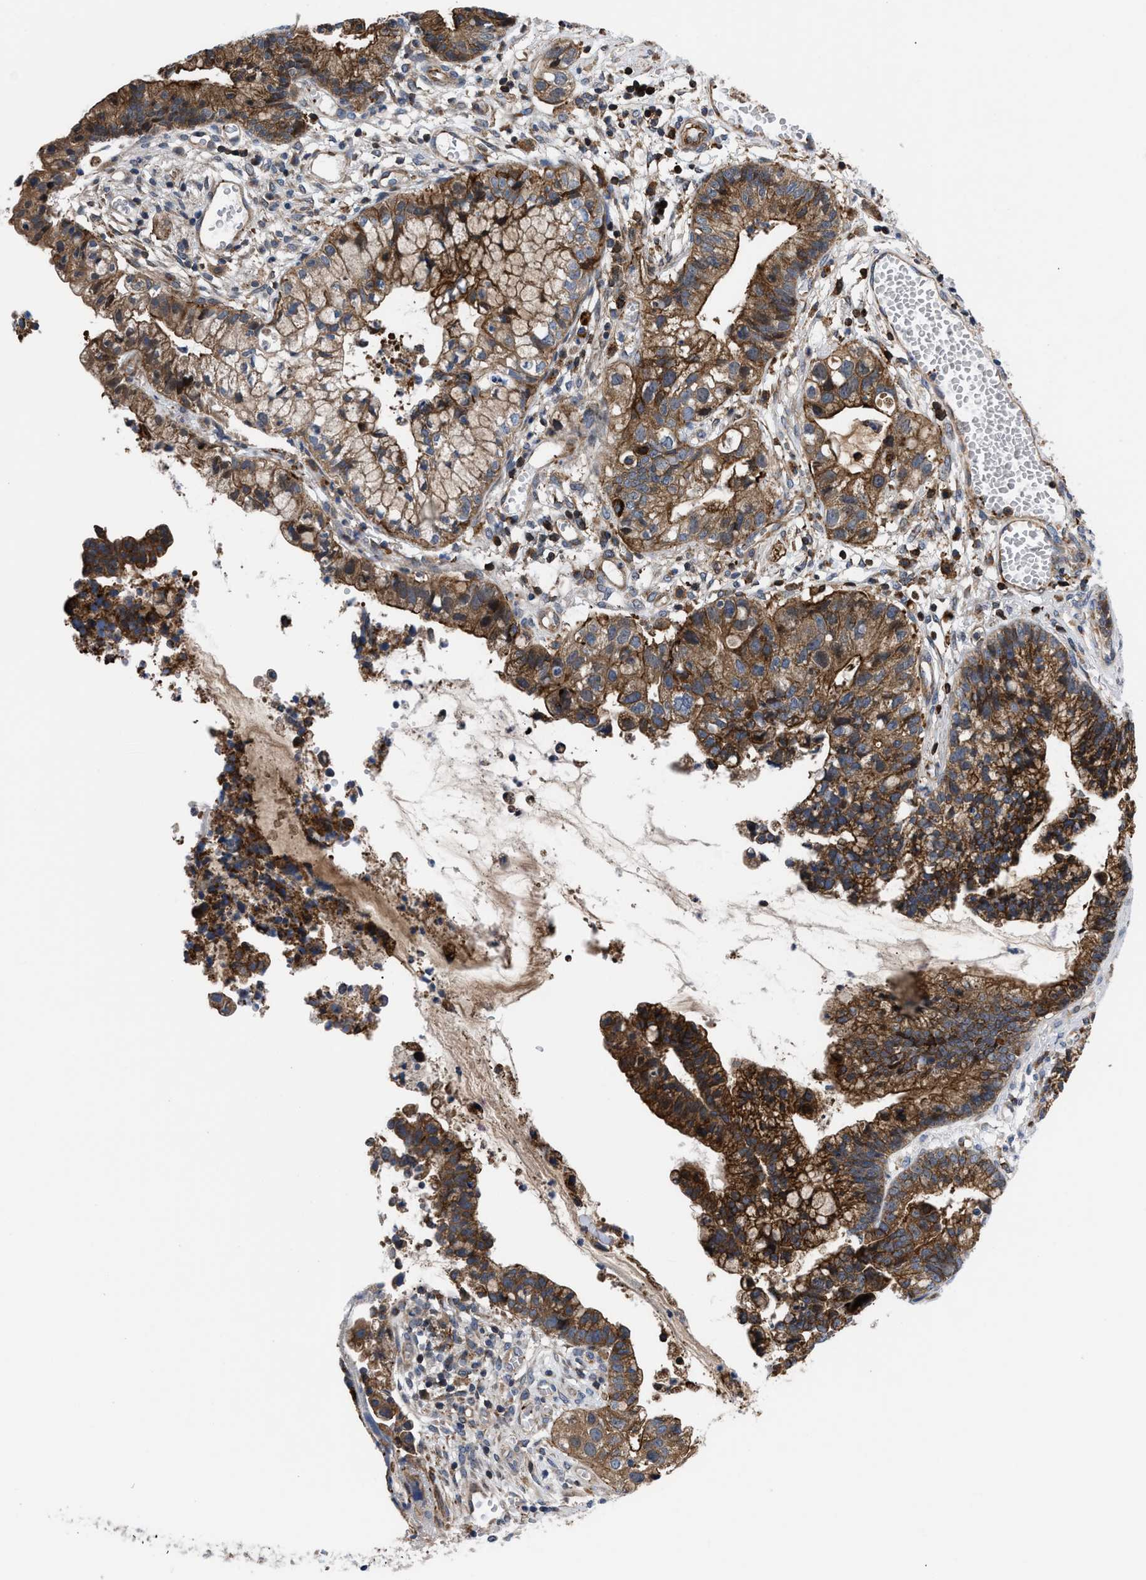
{"staining": {"intensity": "strong", "quantity": ">75%", "location": "cytoplasmic/membranous"}, "tissue": "cervical cancer", "cell_type": "Tumor cells", "image_type": "cancer", "snomed": [{"axis": "morphology", "description": "Adenocarcinoma, NOS"}, {"axis": "topography", "description": "Cervix"}], "caption": "Protein expression analysis of human cervical cancer reveals strong cytoplasmic/membranous staining in about >75% of tumor cells.", "gene": "SPAST", "patient": {"sex": "female", "age": 44}}